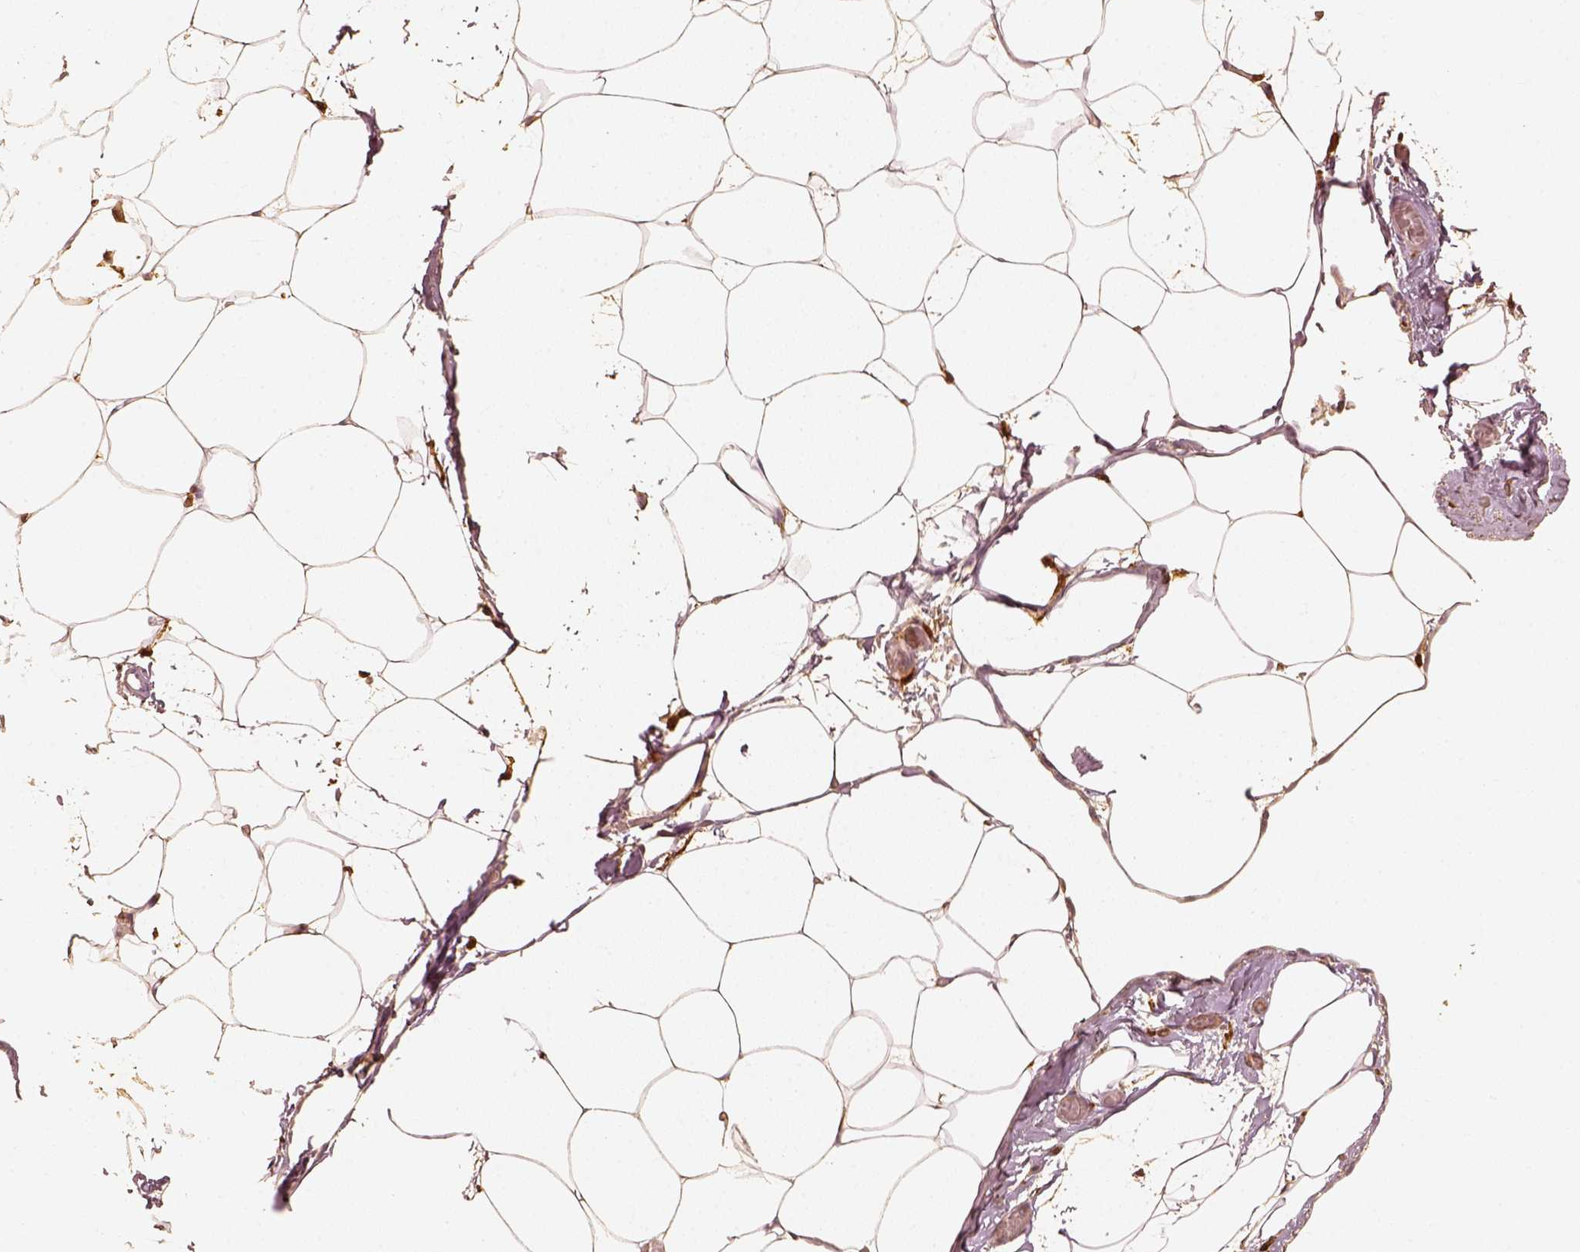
{"staining": {"intensity": "moderate", "quantity": ">75%", "location": "cytoplasmic/membranous"}, "tissue": "adipose tissue", "cell_type": "Adipocytes", "image_type": "normal", "snomed": [{"axis": "morphology", "description": "Normal tissue, NOS"}, {"axis": "topography", "description": "Adipose tissue"}], "caption": "Immunohistochemistry photomicrograph of normal human adipose tissue stained for a protein (brown), which demonstrates medium levels of moderate cytoplasmic/membranous expression in approximately >75% of adipocytes.", "gene": "FSCN1", "patient": {"sex": "male", "age": 57}}